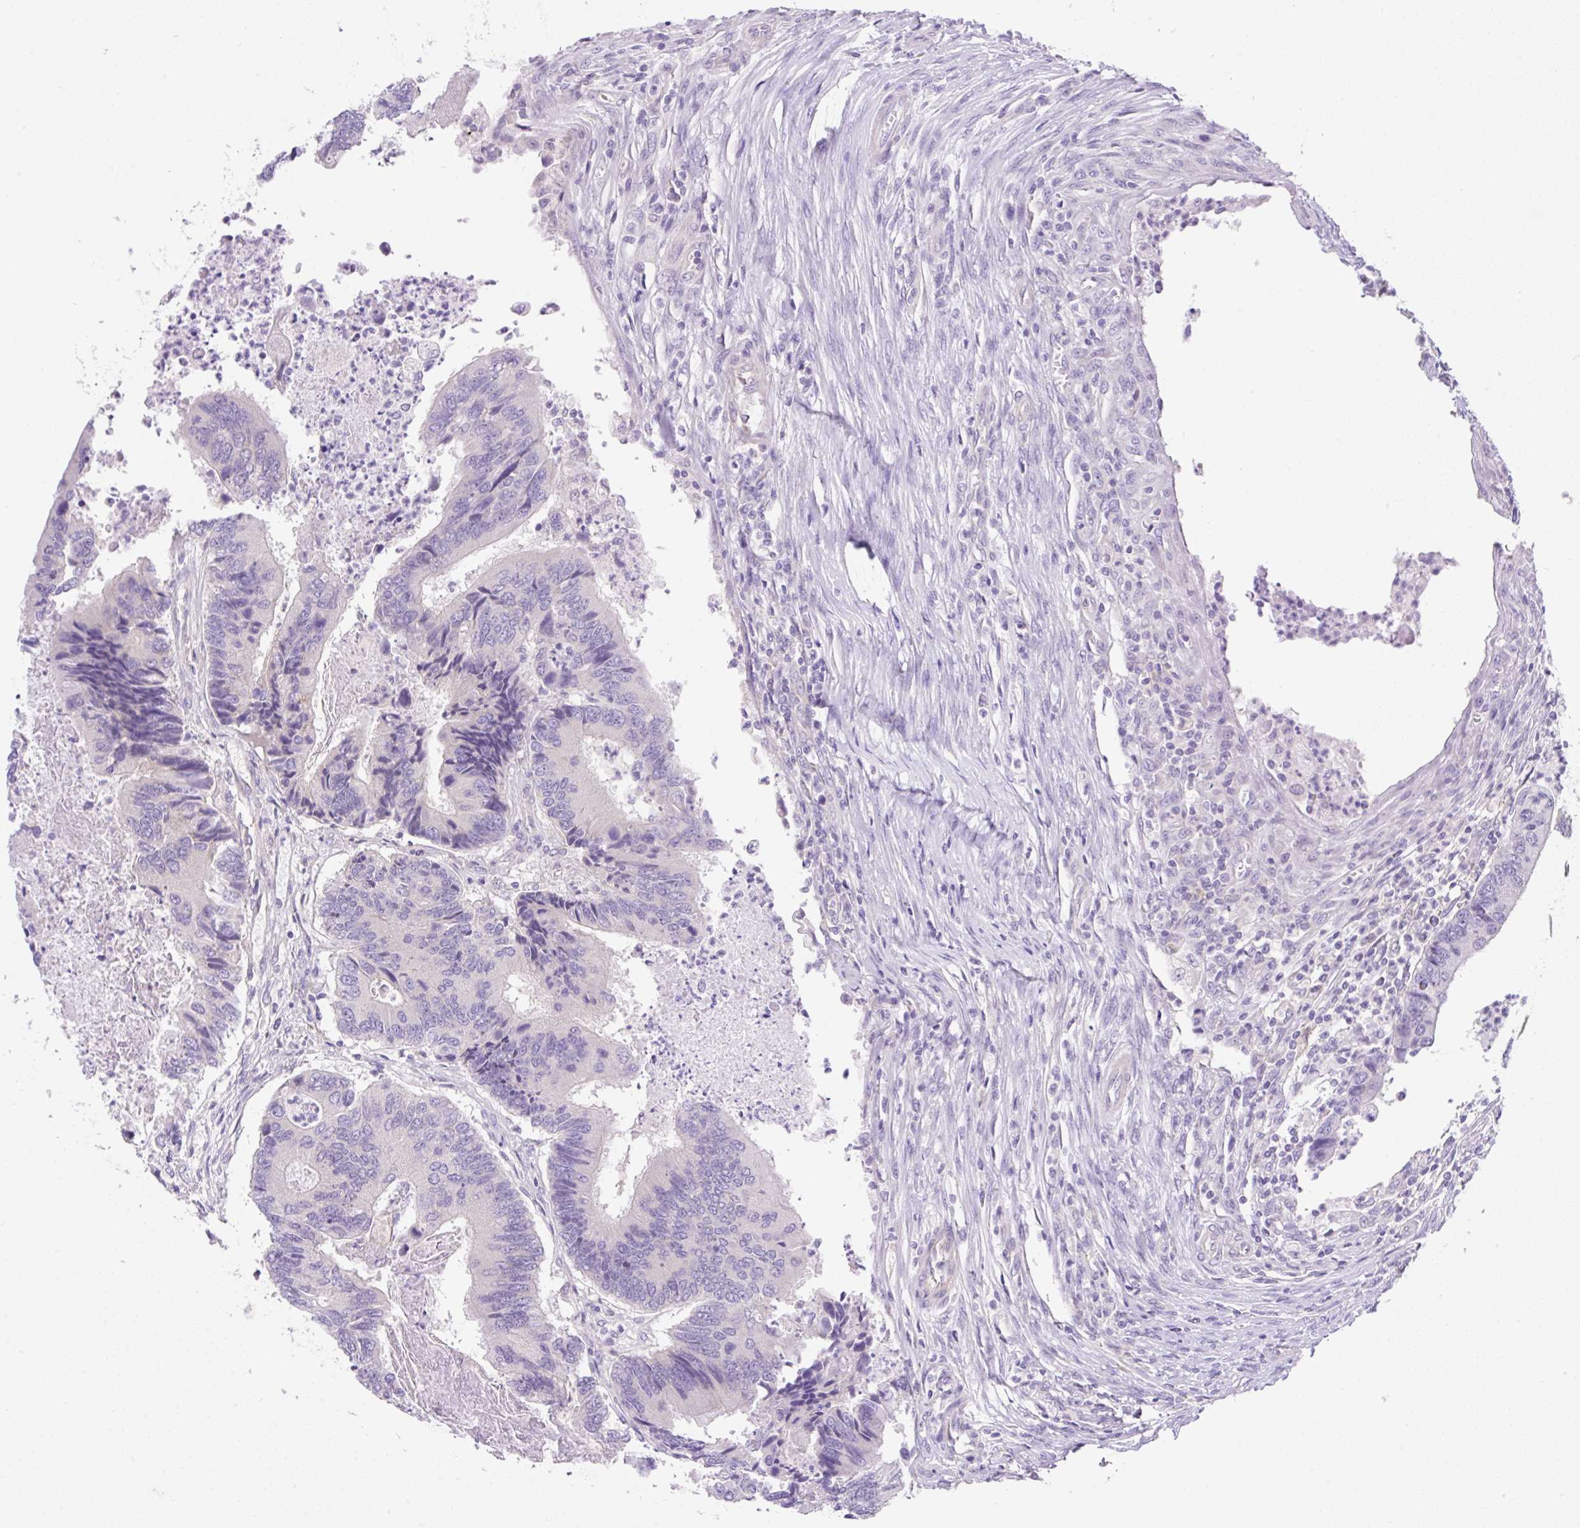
{"staining": {"intensity": "negative", "quantity": "none", "location": "none"}, "tissue": "colorectal cancer", "cell_type": "Tumor cells", "image_type": "cancer", "snomed": [{"axis": "morphology", "description": "Adenocarcinoma, NOS"}, {"axis": "topography", "description": "Colon"}], "caption": "A histopathology image of colorectal cancer stained for a protein shows no brown staining in tumor cells.", "gene": "CAMK2B", "patient": {"sex": "female", "age": 67}}